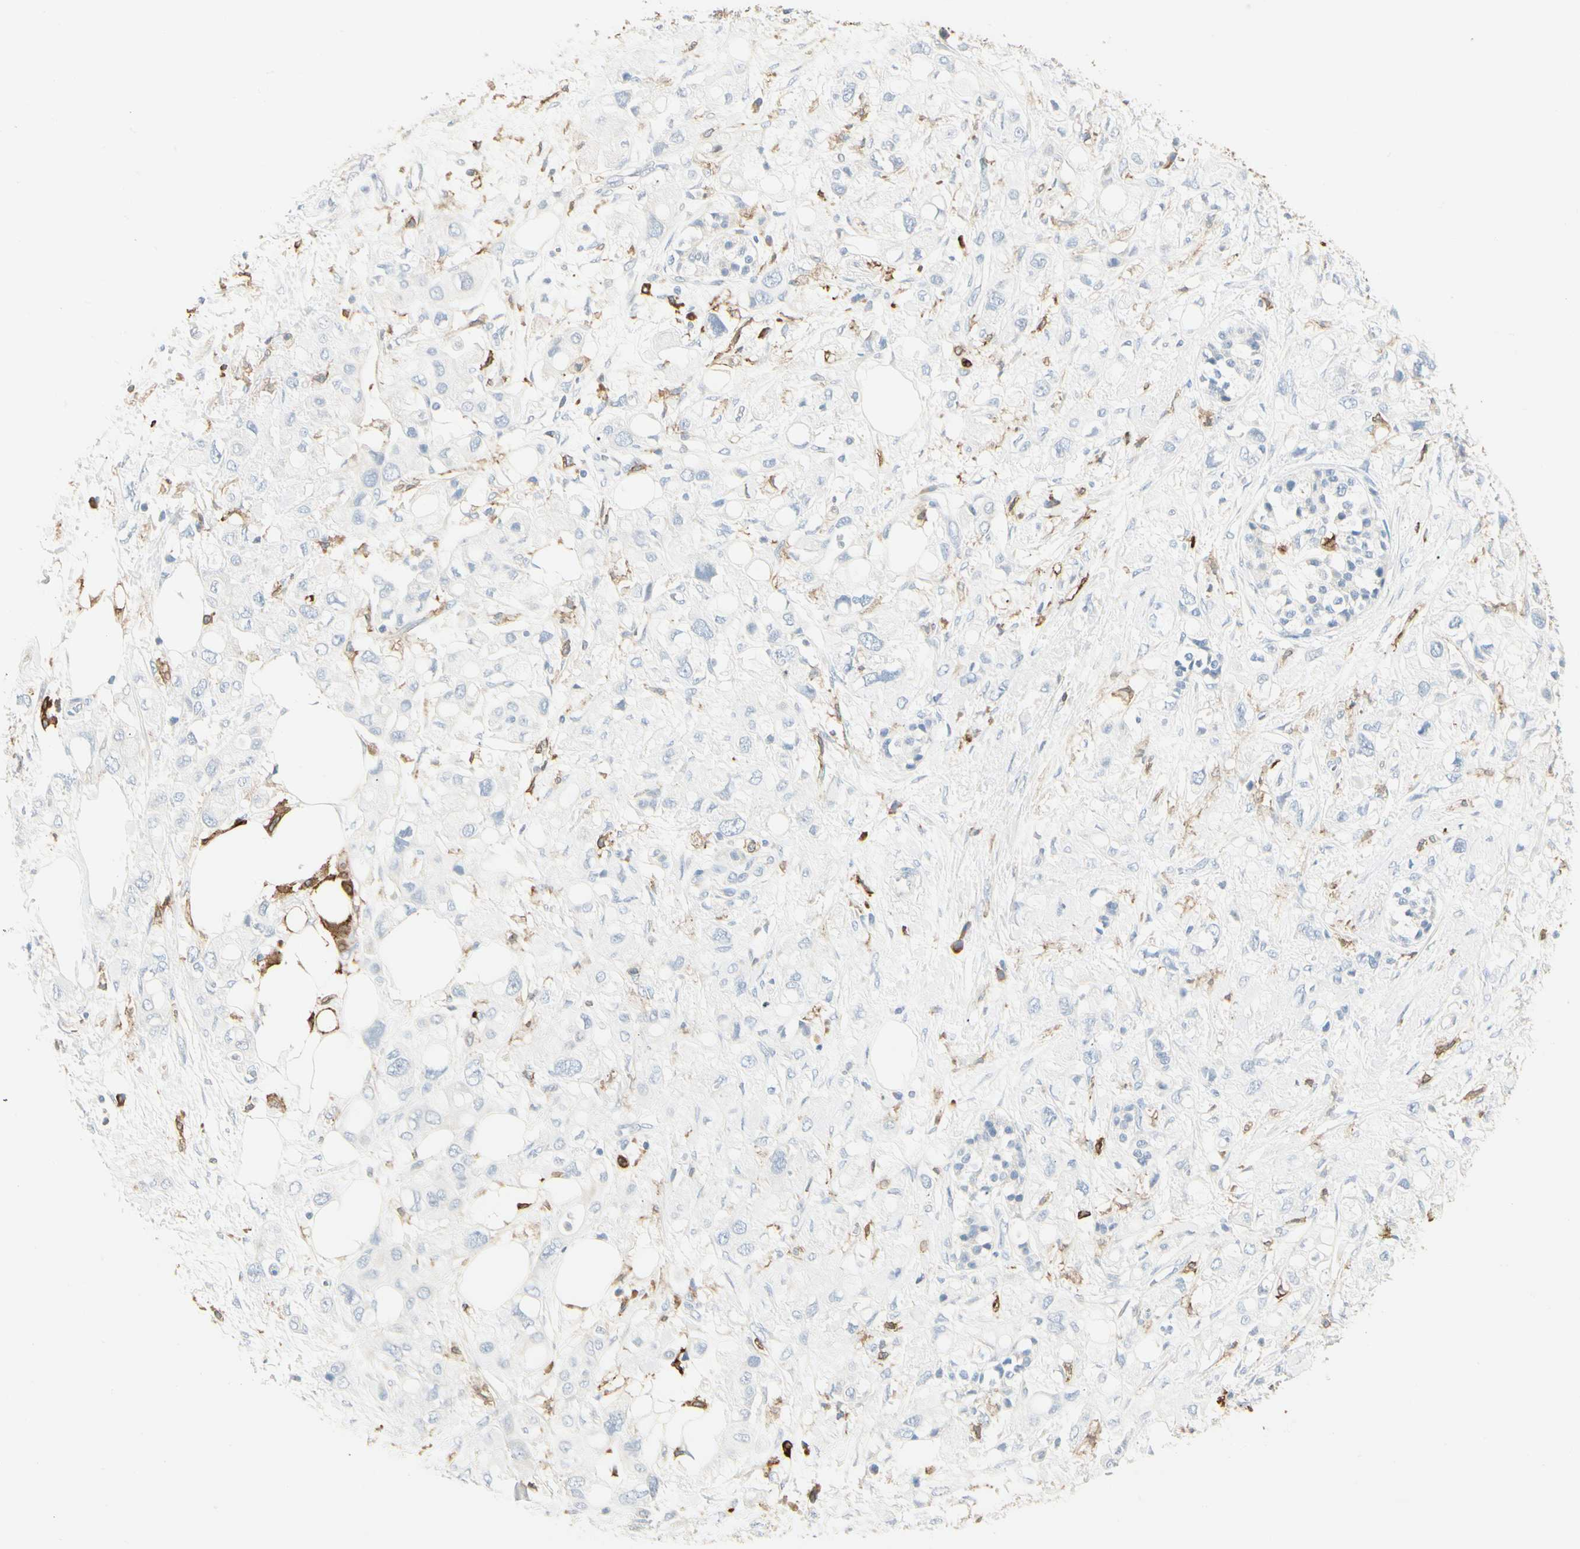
{"staining": {"intensity": "negative", "quantity": "none", "location": "none"}, "tissue": "pancreatic cancer", "cell_type": "Tumor cells", "image_type": "cancer", "snomed": [{"axis": "morphology", "description": "Adenocarcinoma, NOS"}, {"axis": "topography", "description": "Pancreas"}], "caption": "A photomicrograph of adenocarcinoma (pancreatic) stained for a protein displays no brown staining in tumor cells.", "gene": "ITGB2", "patient": {"sex": "female", "age": 56}}